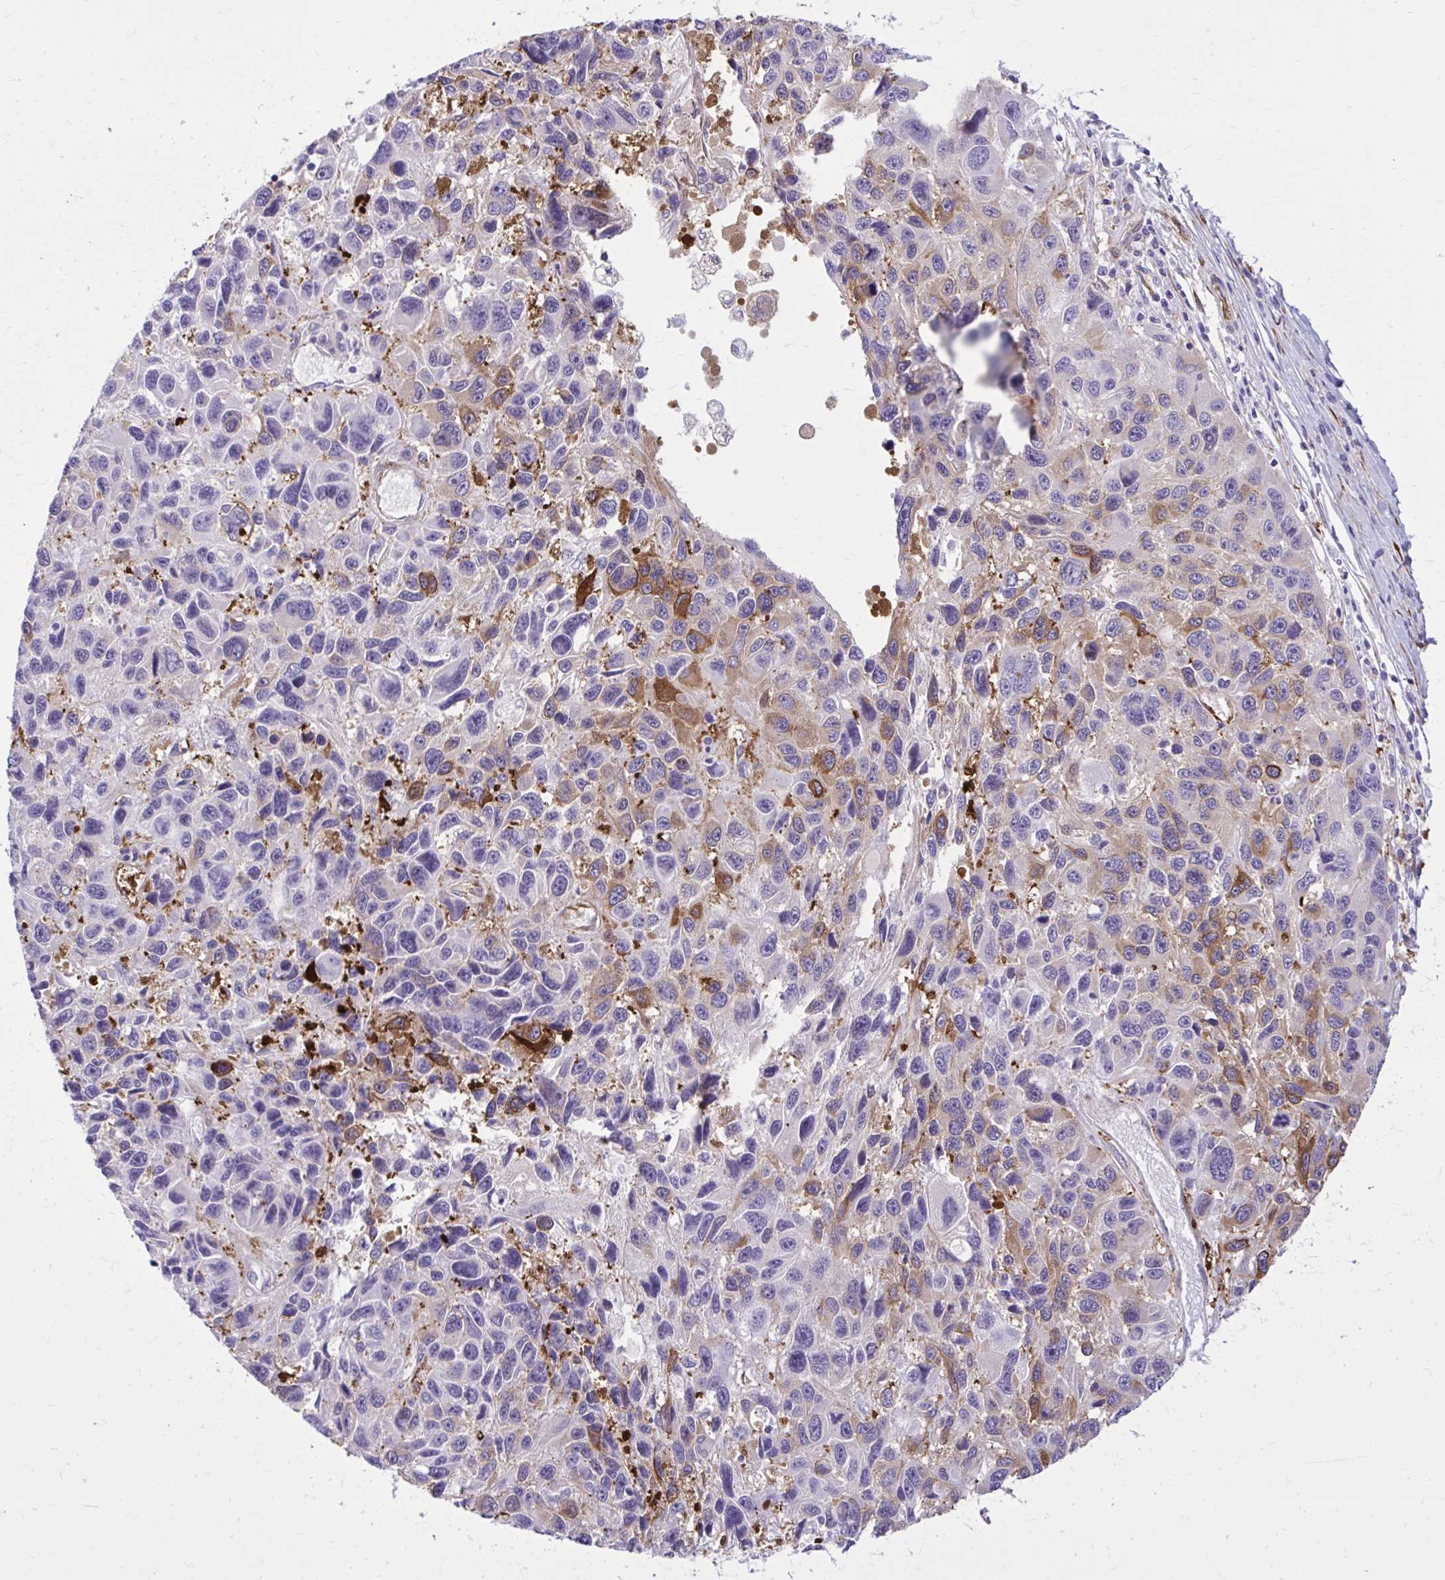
{"staining": {"intensity": "moderate", "quantity": "<25%", "location": "cytoplasmic/membranous"}, "tissue": "melanoma", "cell_type": "Tumor cells", "image_type": "cancer", "snomed": [{"axis": "morphology", "description": "Malignant melanoma, NOS"}, {"axis": "topography", "description": "Skin"}], "caption": "IHC image of malignant melanoma stained for a protein (brown), which exhibits low levels of moderate cytoplasmic/membranous staining in about <25% of tumor cells.", "gene": "BEND5", "patient": {"sex": "male", "age": 53}}